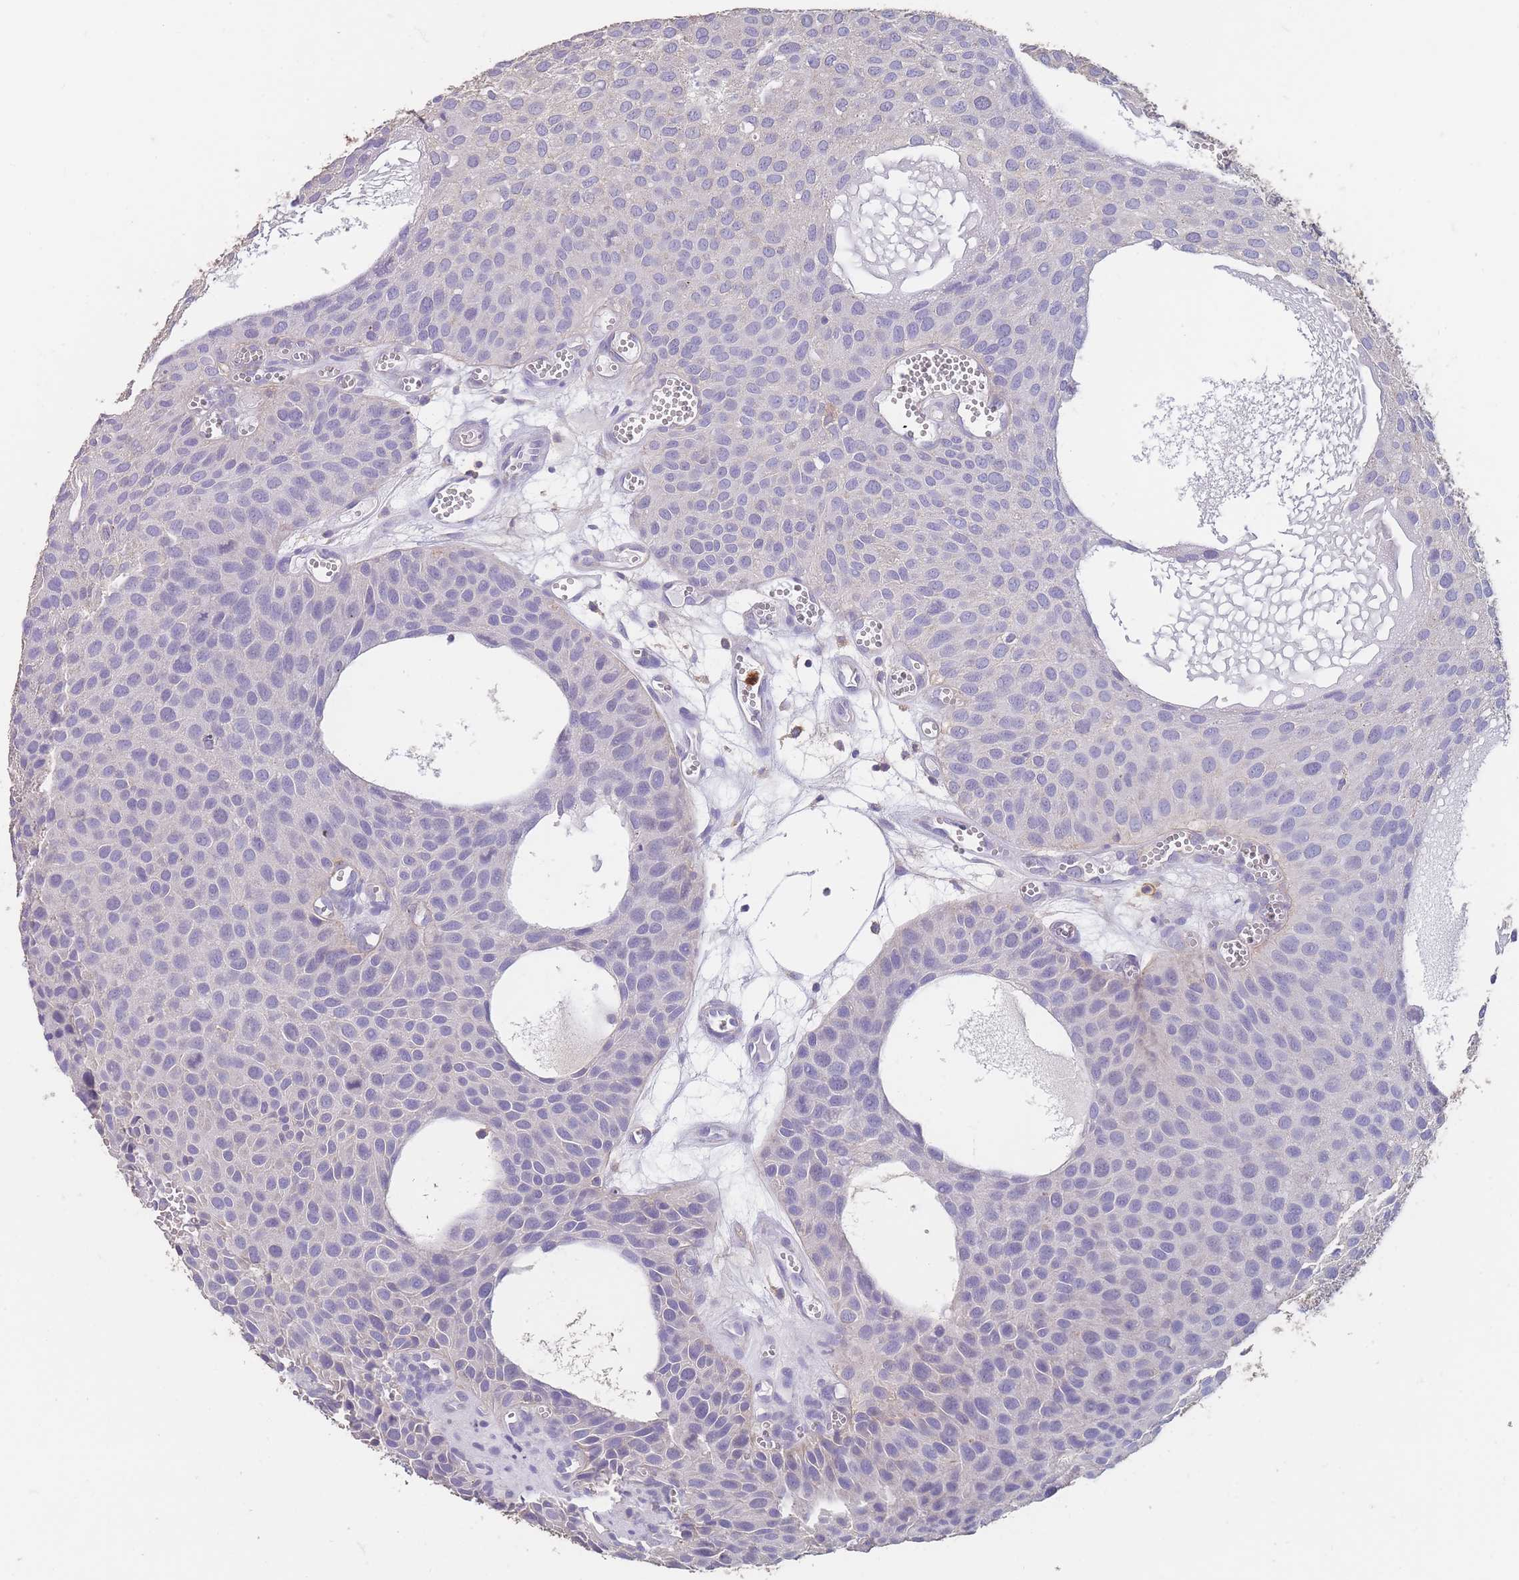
{"staining": {"intensity": "negative", "quantity": "none", "location": "none"}, "tissue": "urothelial cancer", "cell_type": "Tumor cells", "image_type": "cancer", "snomed": [{"axis": "morphology", "description": "Urothelial carcinoma, Low grade"}, {"axis": "topography", "description": "Urinary bladder"}], "caption": "DAB (3,3'-diaminobenzidine) immunohistochemical staining of low-grade urothelial carcinoma demonstrates no significant positivity in tumor cells.", "gene": "CLEC12A", "patient": {"sex": "male", "age": 88}}